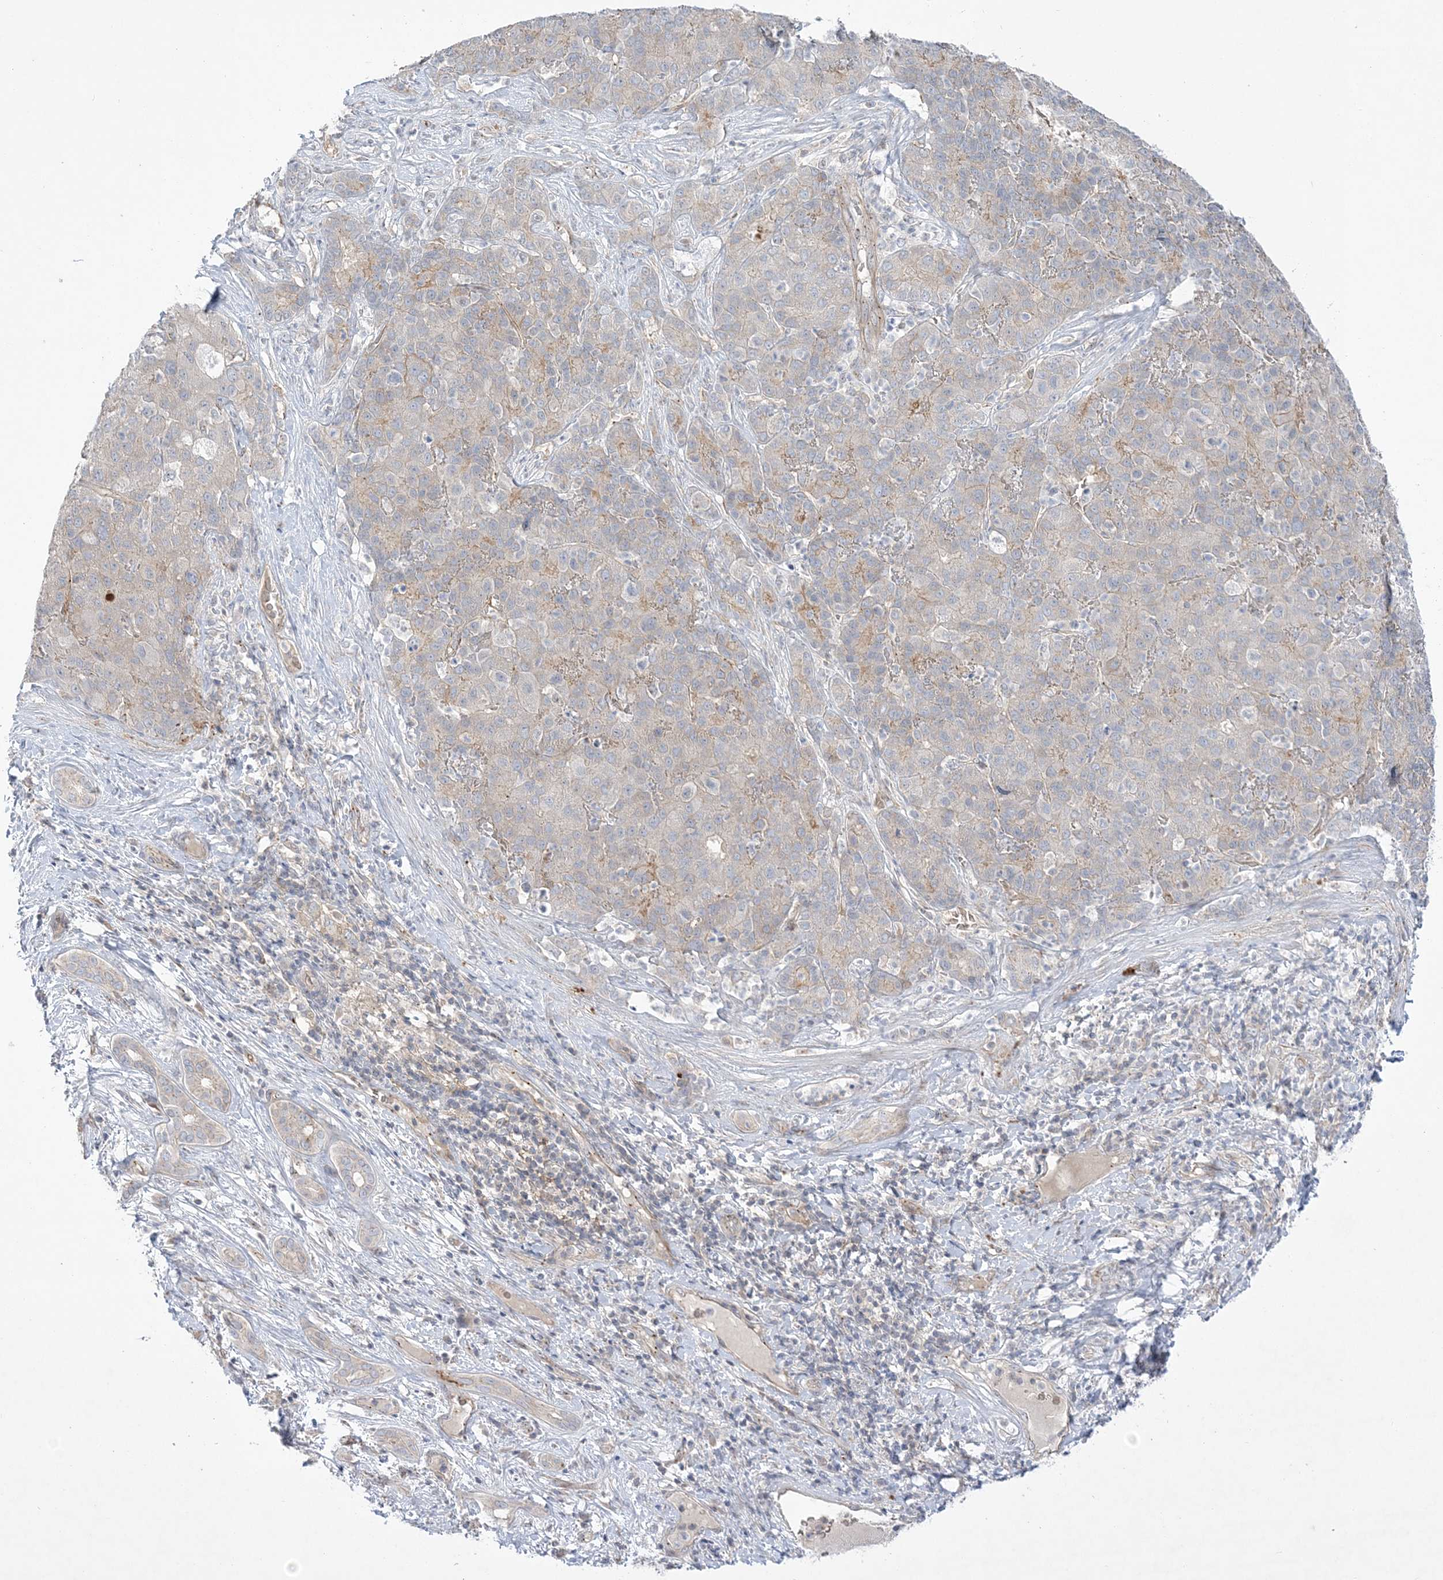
{"staining": {"intensity": "weak", "quantity": "<25%", "location": "cytoplasmic/membranous"}, "tissue": "liver cancer", "cell_type": "Tumor cells", "image_type": "cancer", "snomed": [{"axis": "morphology", "description": "Carcinoma, Hepatocellular, NOS"}, {"axis": "topography", "description": "Liver"}], "caption": "Tumor cells show no significant protein staining in liver cancer. Brightfield microscopy of immunohistochemistry (IHC) stained with DAB (brown) and hematoxylin (blue), captured at high magnification.", "gene": "ADAMTS12", "patient": {"sex": "male", "age": 65}}